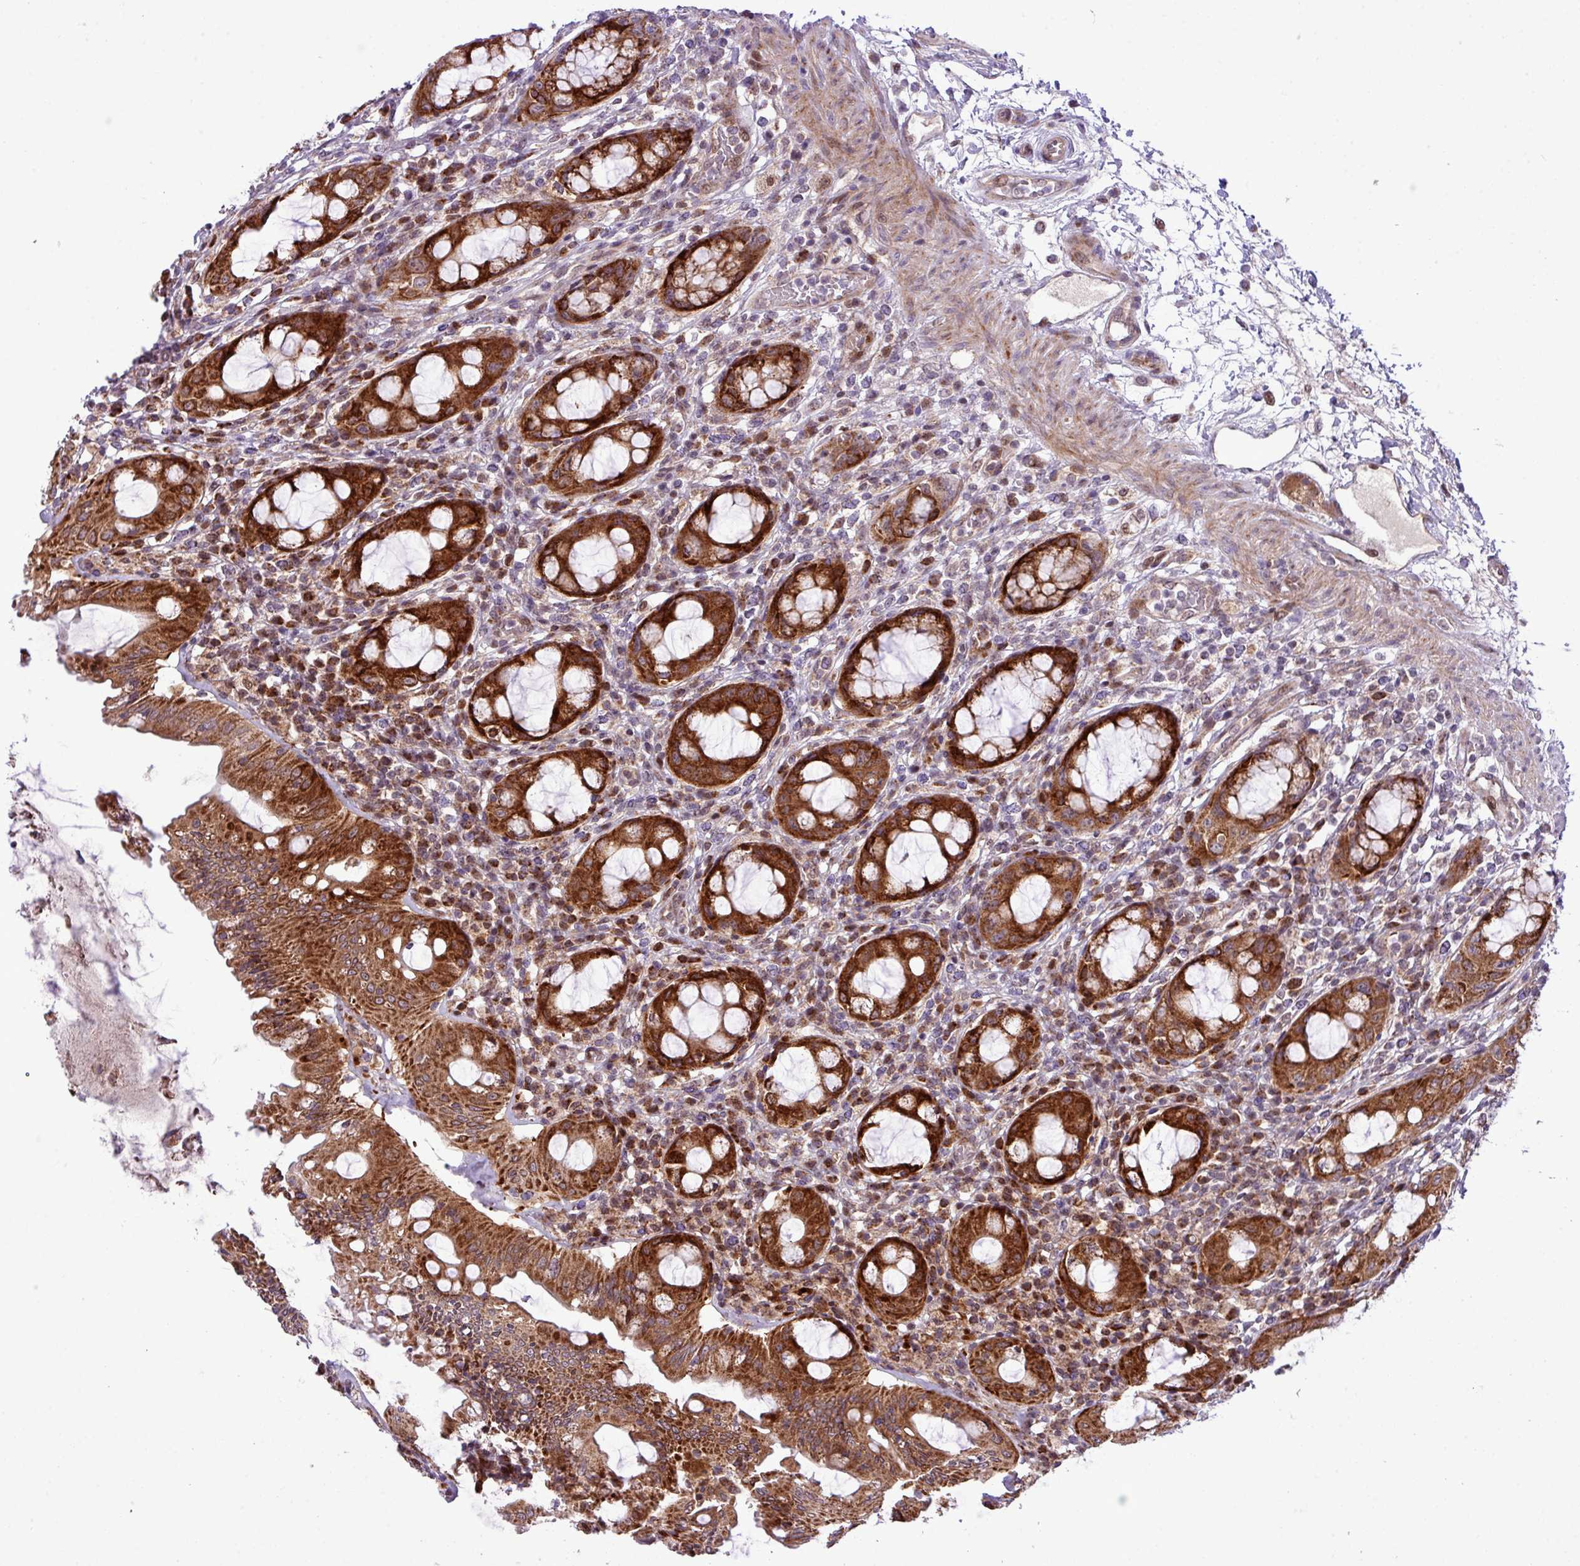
{"staining": {"intensity": "strong", "quantity": ">75%", "location": "cytoplasmic/membranous"}, "tissue": "rectum", "cell_type": "Glandular cells", "image_type": "normal", "snomed": [{"axis": "morphology", "description": "Normal tissue, NOS"}, {"axis": "topography", "description": "Rectum"}], "caption": "Strong cytoplasmic/membranous positivity for a protein is seen in about >75% of glandular cells of unremarkable rectum using immunohistochemistry (IHC).", "gene": "B3GNT9", "patient": {"sex": "female", "age": 57}}